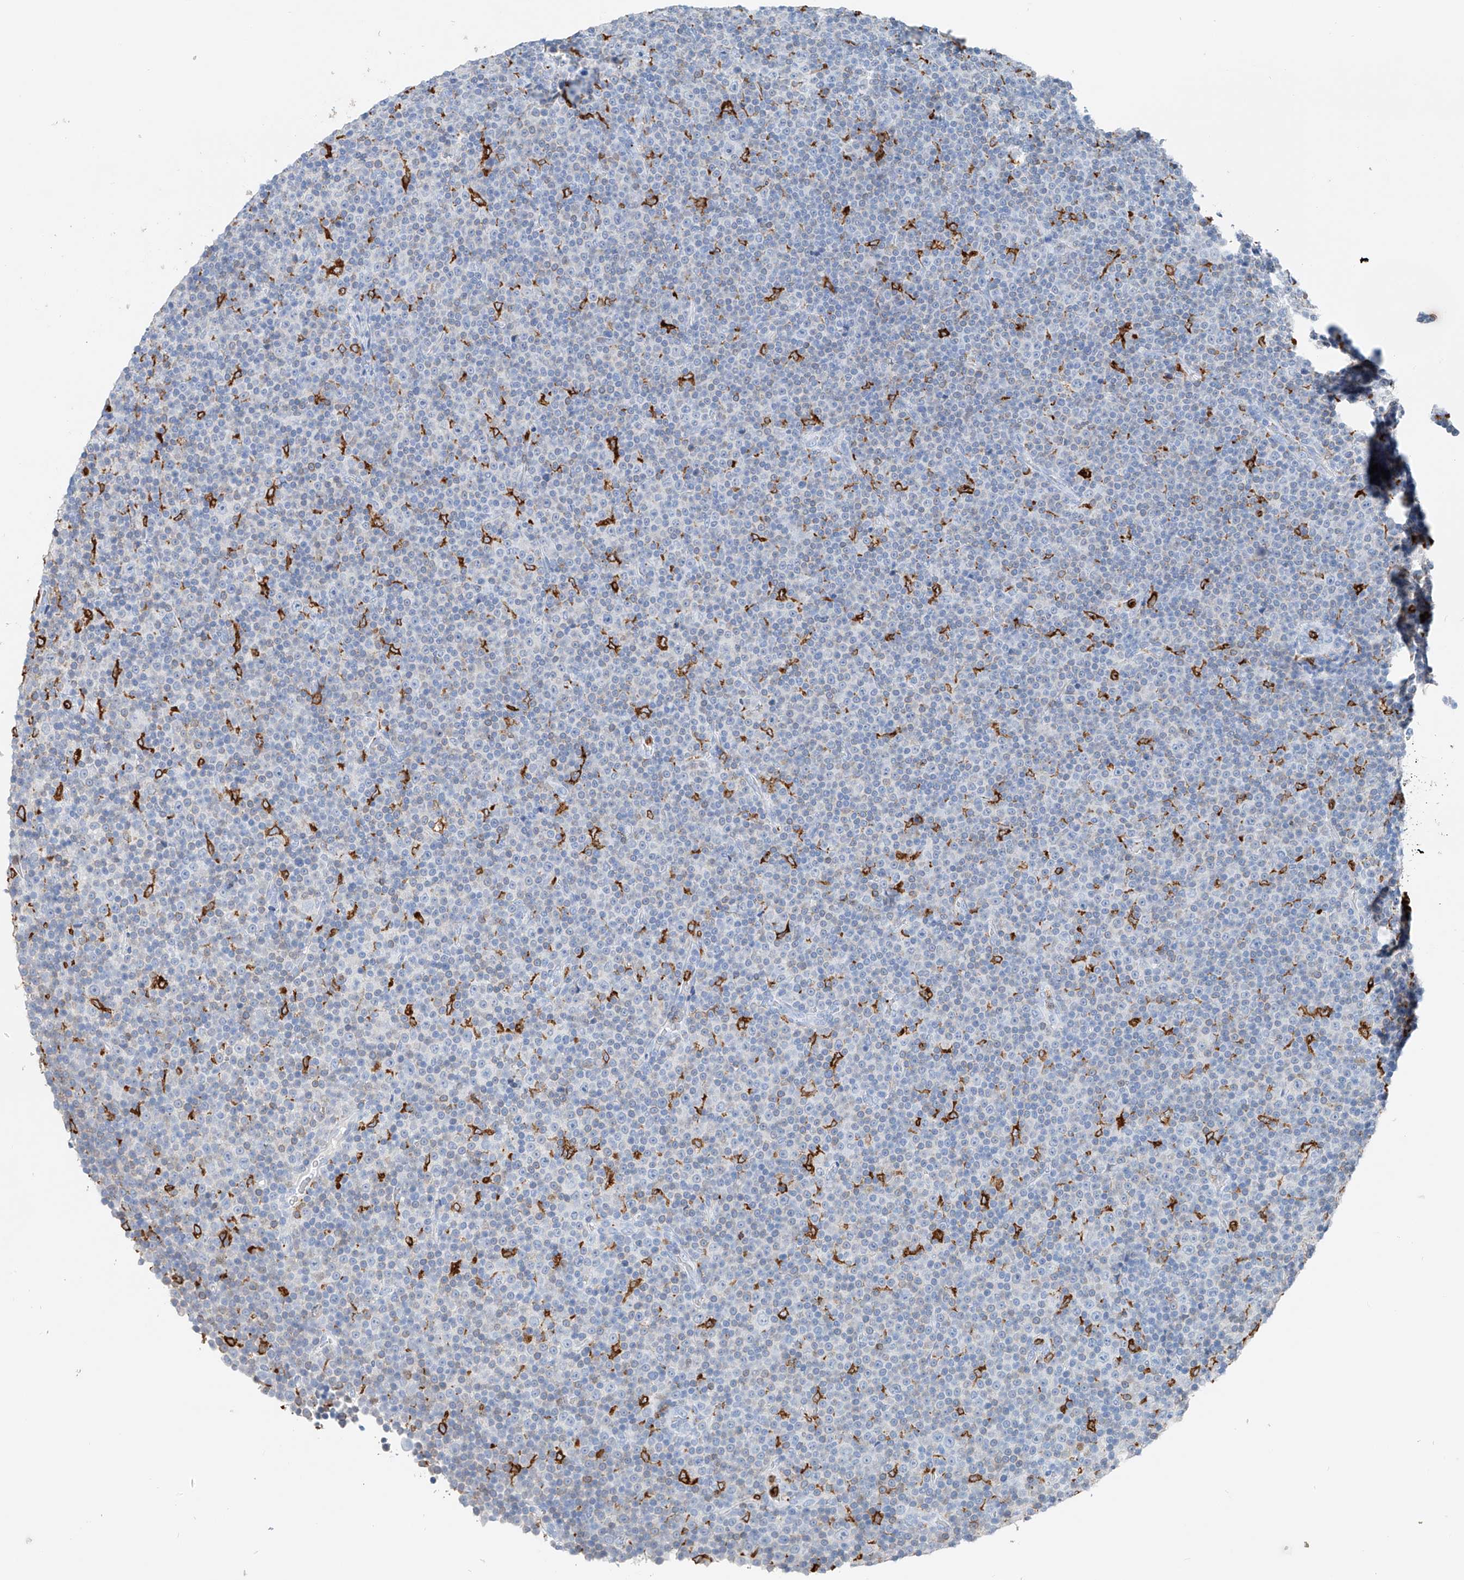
{"staining": {"intensity": "negative", "quantity": "none", "location": "none"}, "tissue": "lymphoma", "cell_type": "Tumor cells", "image_type": "cancer", "snomed": [{"axis": "morphology", "description": "Malignant lymphoma, non-Hodgkin's type, Low grade"}, {"axis": "topography", "description": "Lymph node"}], "caption": "Image shows no protein expression in tumor cells of lymphoma tissue. (Brightfield microscopy of DAB immunohistochemistry (IHC) at high magnification).", "gene": "TBXAS1", "patient": {"sex": "female", "age": 67}}